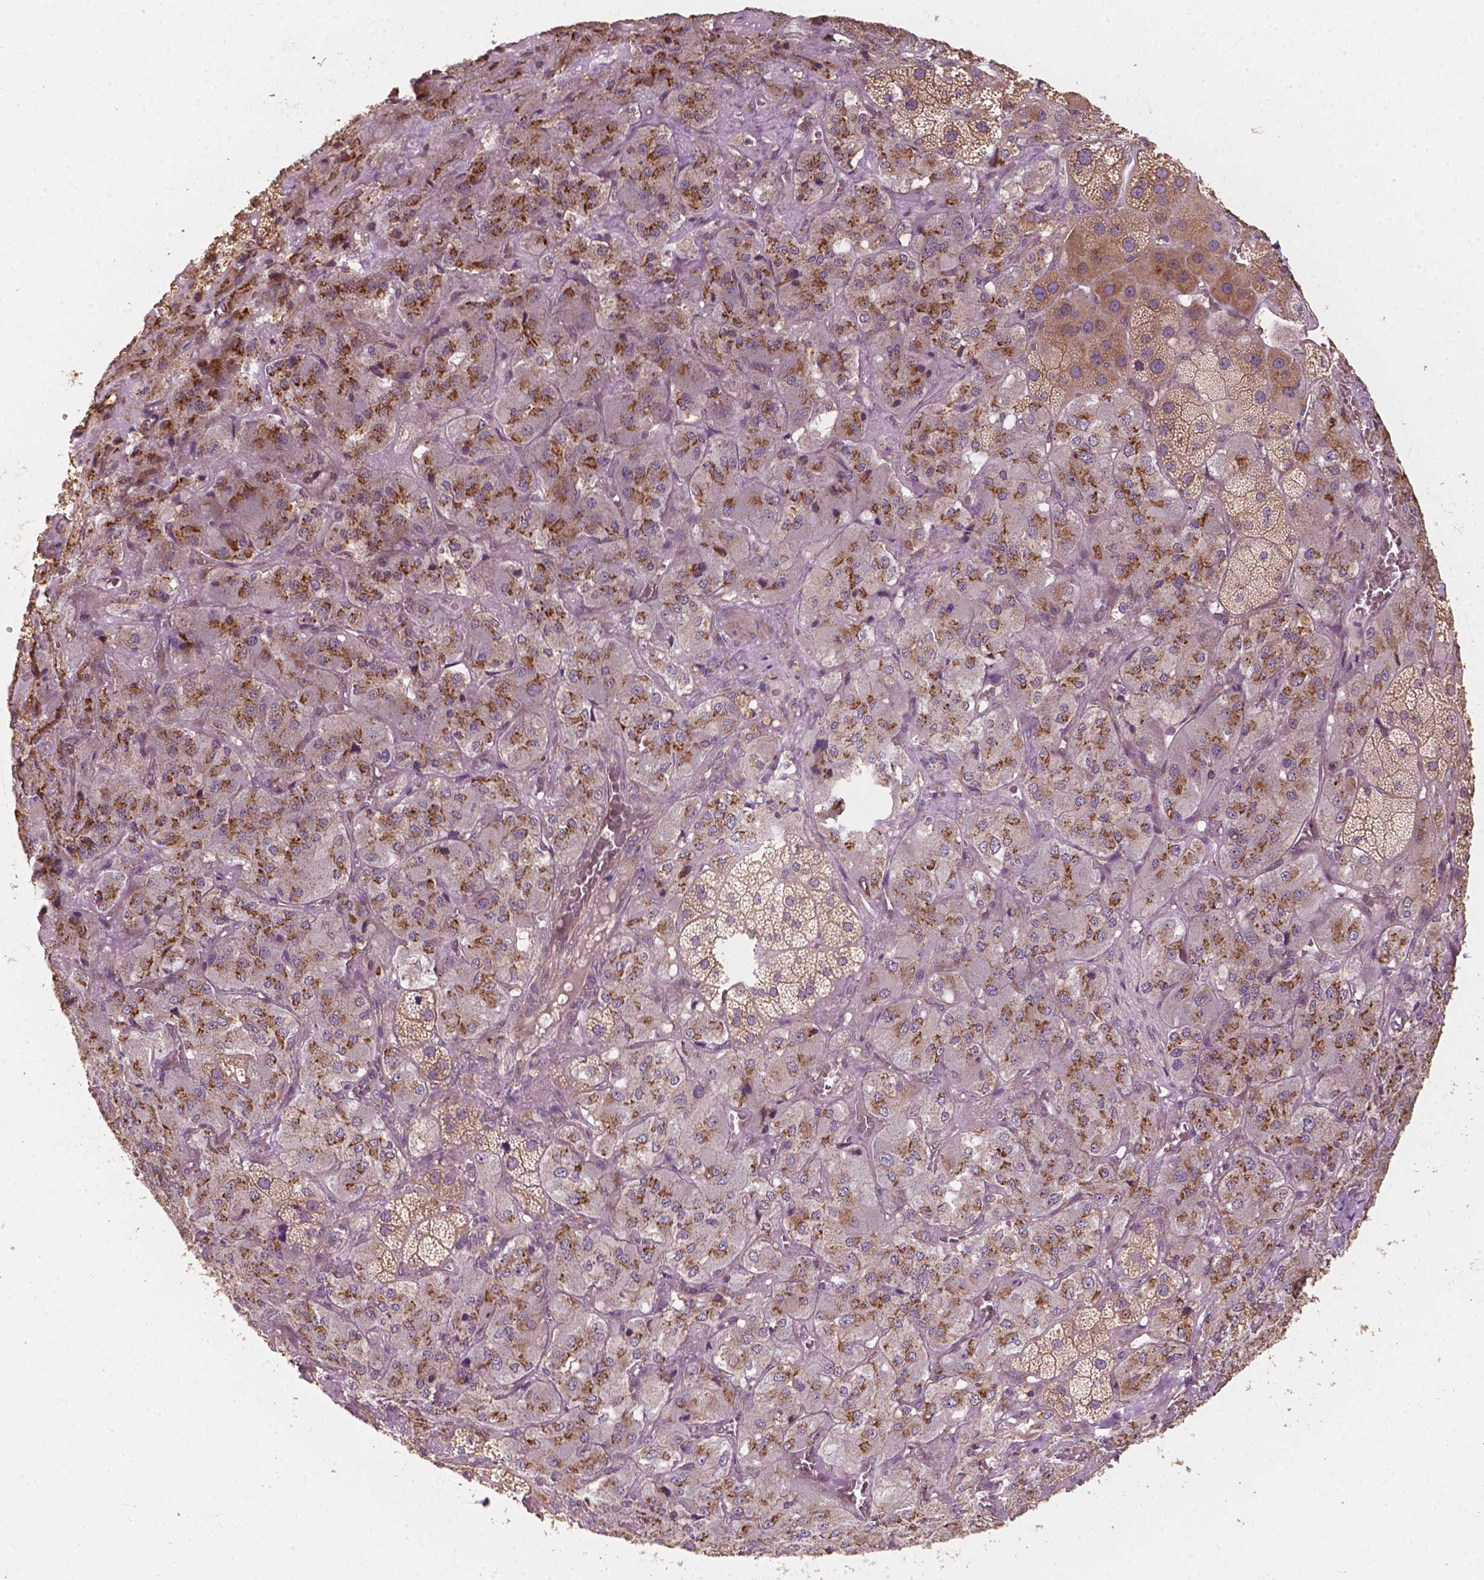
{"staining": {"intensity": "strong", "quantity": "25%-75%", "location": "cytoplasmic/membranous"}, "tissue": "adrenal gland", "cell_type": "Glandular cells", "image_type": "normal", "snomed": [{"axis": "morphology", "description": "Normal tissue, NOS"}, {"axis": "topography", "description": "Adrenal gland"}], "caption": "Adrenal gland stained with IHC exhibits strong cytoplasmic/membranous expression in approximately 25%-75% of glandular cells.", "gene": "G3BP1", "patient": {"sex": "male", "age": 57}}